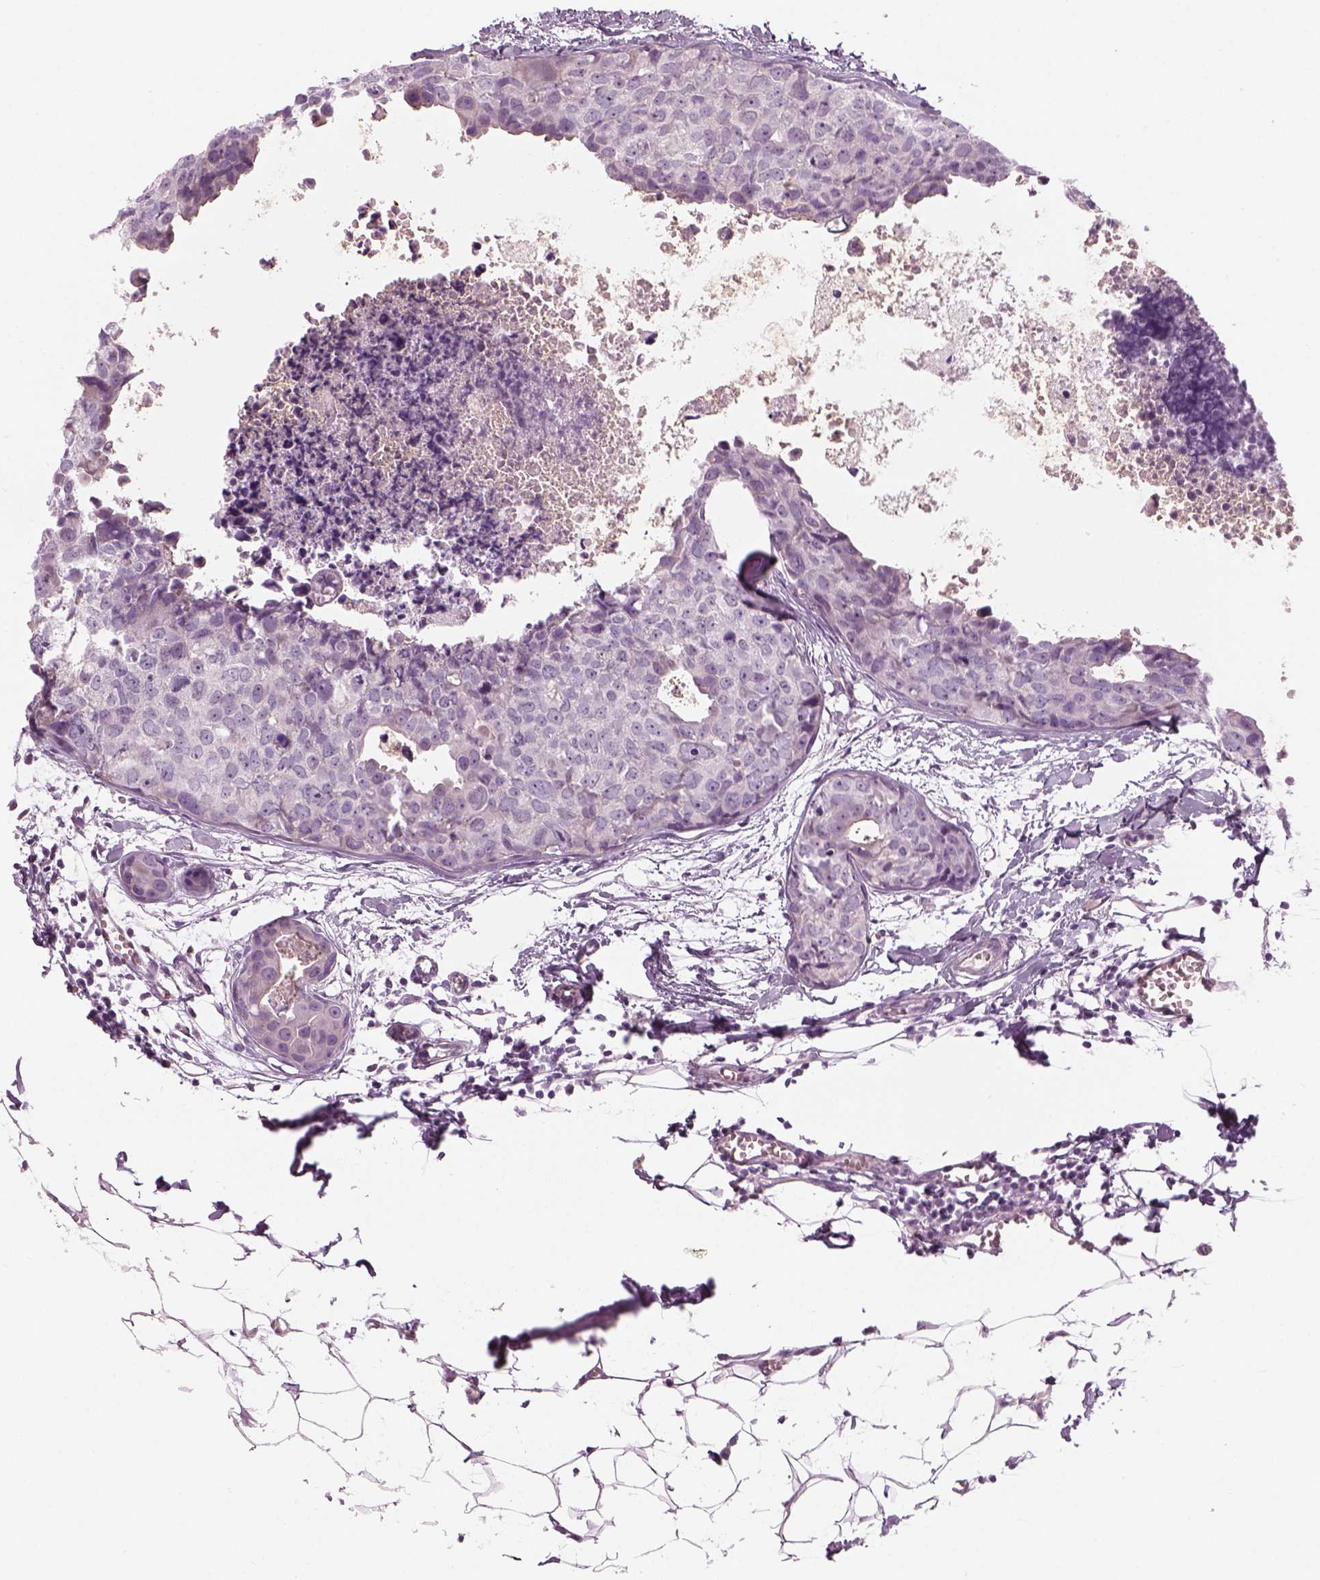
{"staining": {"intensity": "negative", "quantity": "none", "location": "none"}, "tissue": "breast cancer", "cell_type": "Tumor cells", "image_type": "cancer", "snomed": [{"axis": "morphology", "description": "Duct carcinoma"}, {"axis": "topography", "description": "Breast"}], "caption": "DAB immunohistochemical staining of human breast cancer (invasive ductal carcinoma) shows no significant expression in tumor cells.", "gene": "LRRIQ3", "patient": {"sex": "female", "age": 38}}